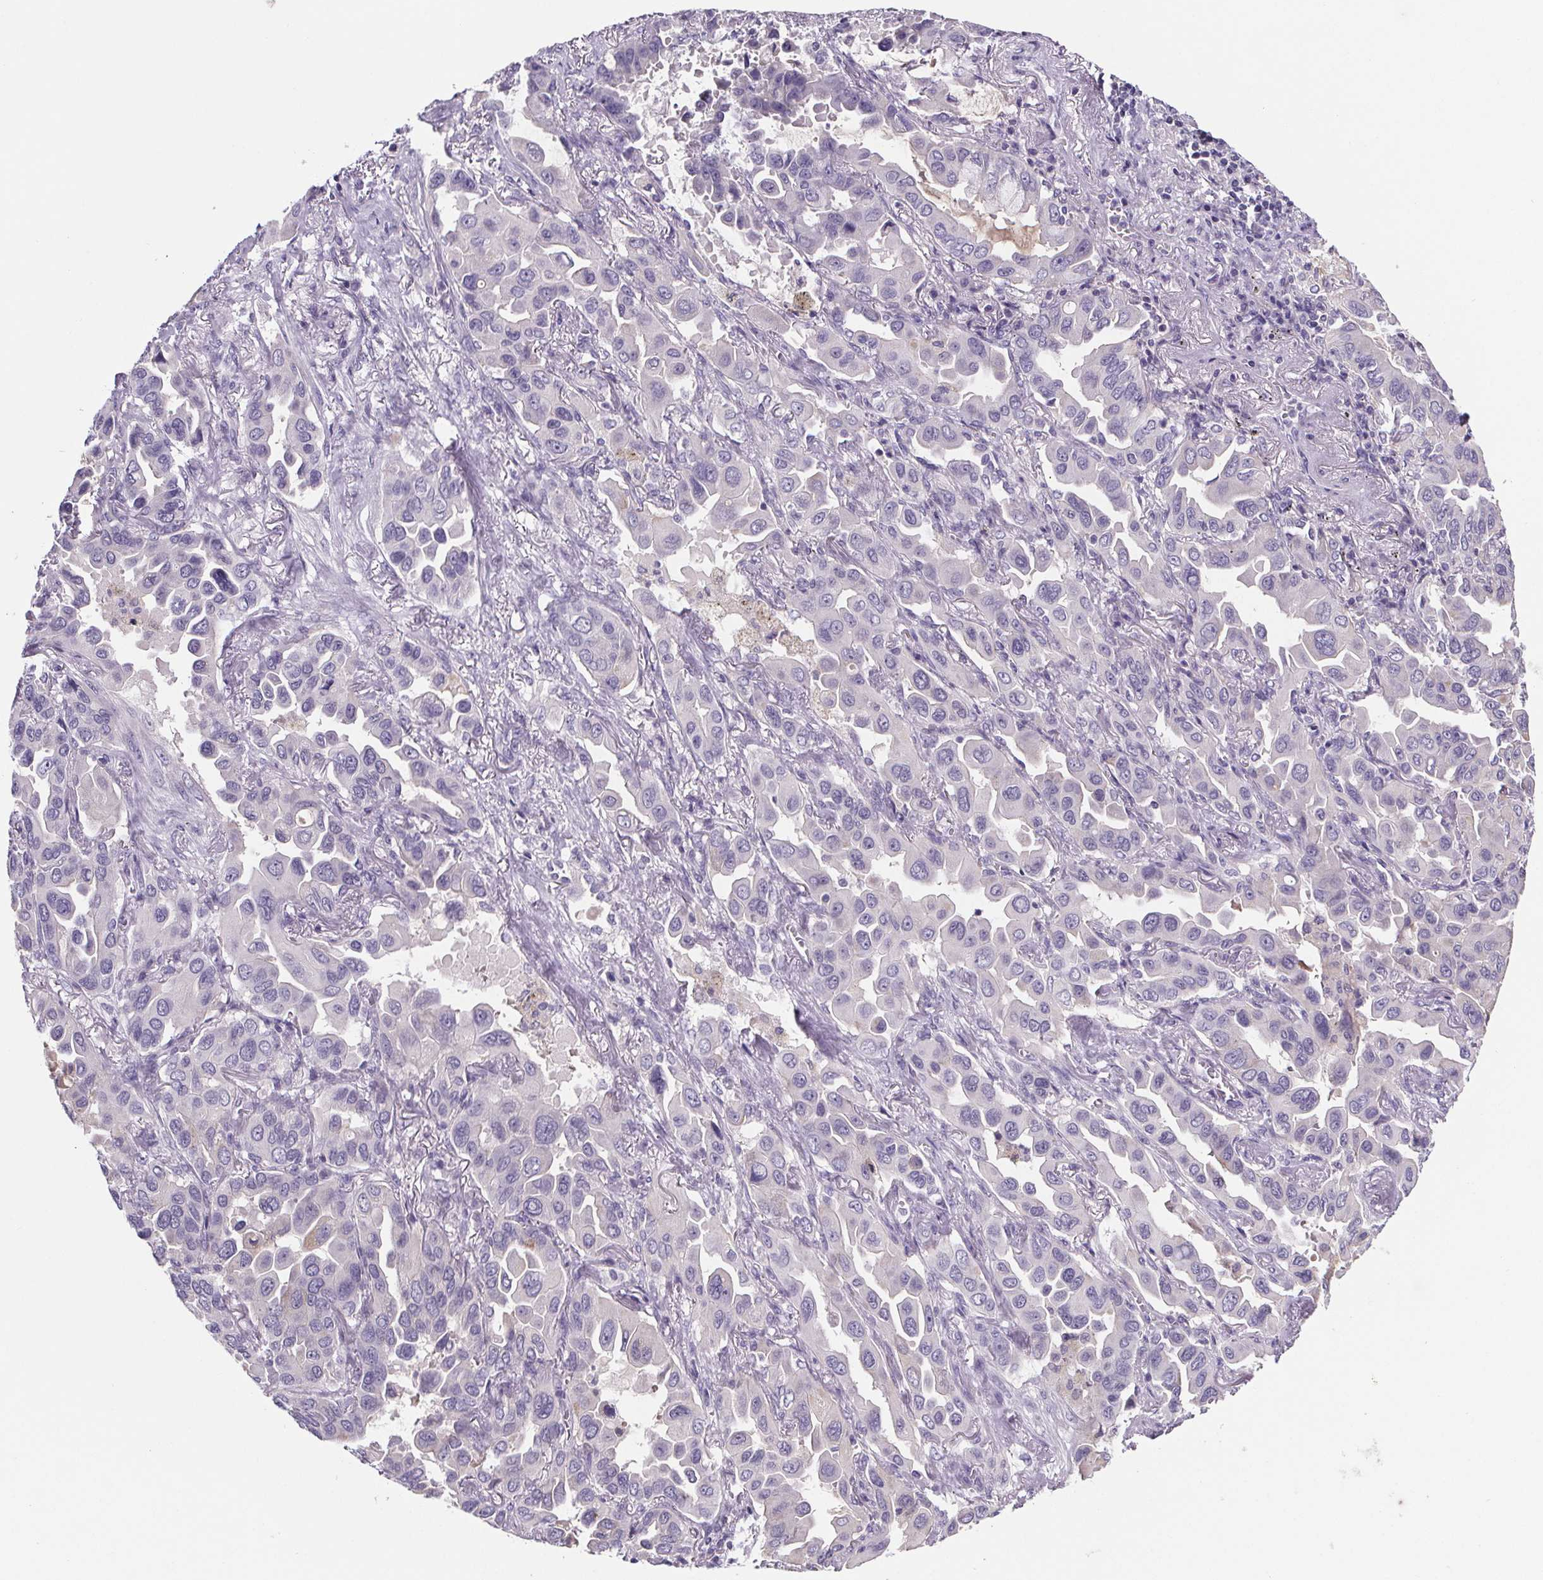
{"staining": {"intensity": "negative", "quantity": "none", "location": "none"}, "tissue": "lung cancer", "cell_type": "Tumor cells", "image_type": "cancer", "snomed": [{"axis": "morphology", "description": "Adenocarcinoma, NOS"}, {"axis": "topography", "description": "Lung"}], "caption": "High power microscopy histopathology image of an IHC image of lung cancer, revealing no significant staining in tumor cells.", "gene": "CUBN", "patient": {"sex": "male", "age": 64}}